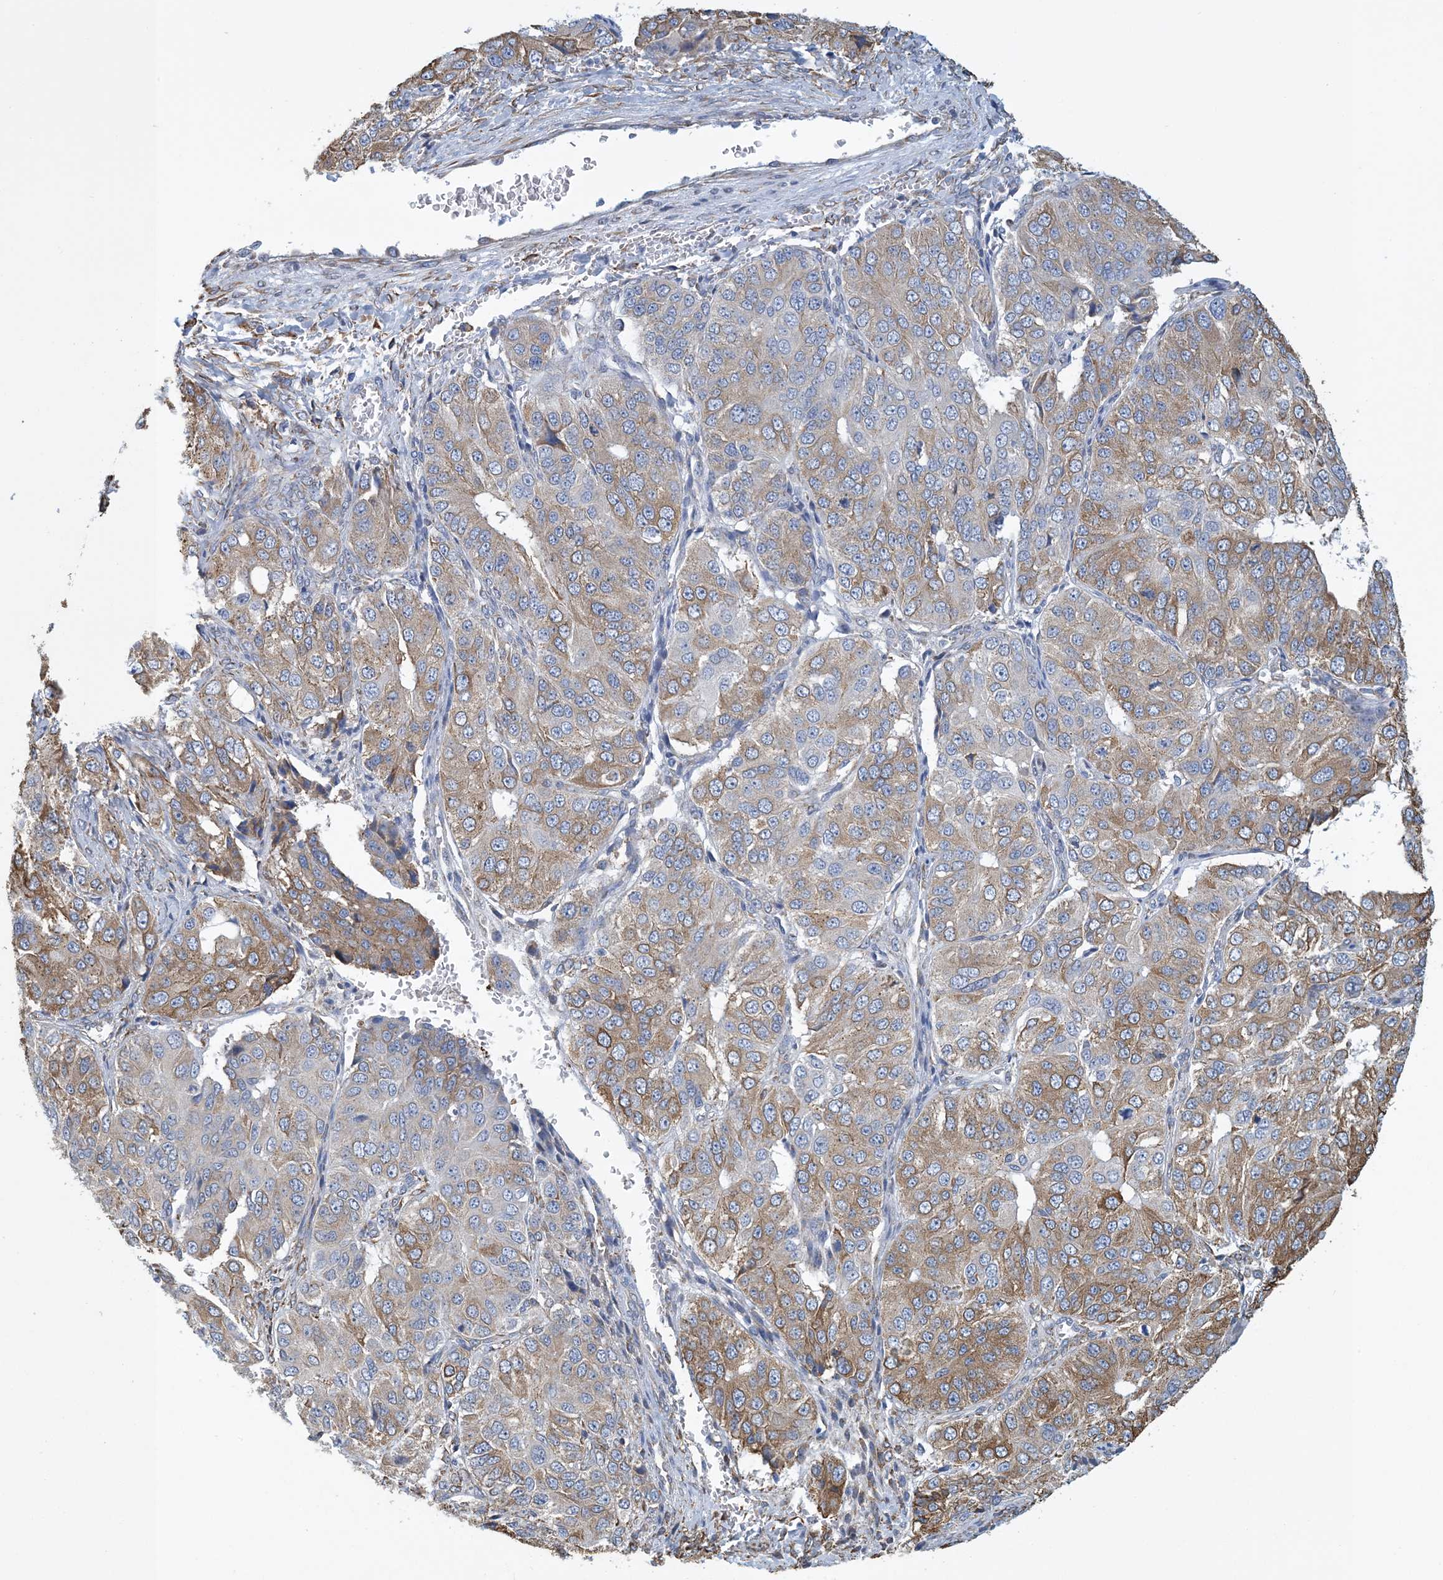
{"staining": {"intensity": "moderate", "quantity": ">75%", "location": "cytoplasmic/membranous"}, "tissue": "ovarian cancer", "cell_type": "Tumor cells", "image_type": "cancer", "snomed": [{"axis": "morphology", "description": "Carcinoma, endometroid"}, {"axis": "topography", "description": "Ovary"}], "caption": "Ovarian cancer stained with DAB (3,3'-diaminobenzidine) IHC demonstrates medium levels of moderate cytoplasmic/membranous expression in about >75% of tumor cells.", "gene": "CCDC14", "patient": {"sex": "female", "age": 51}}